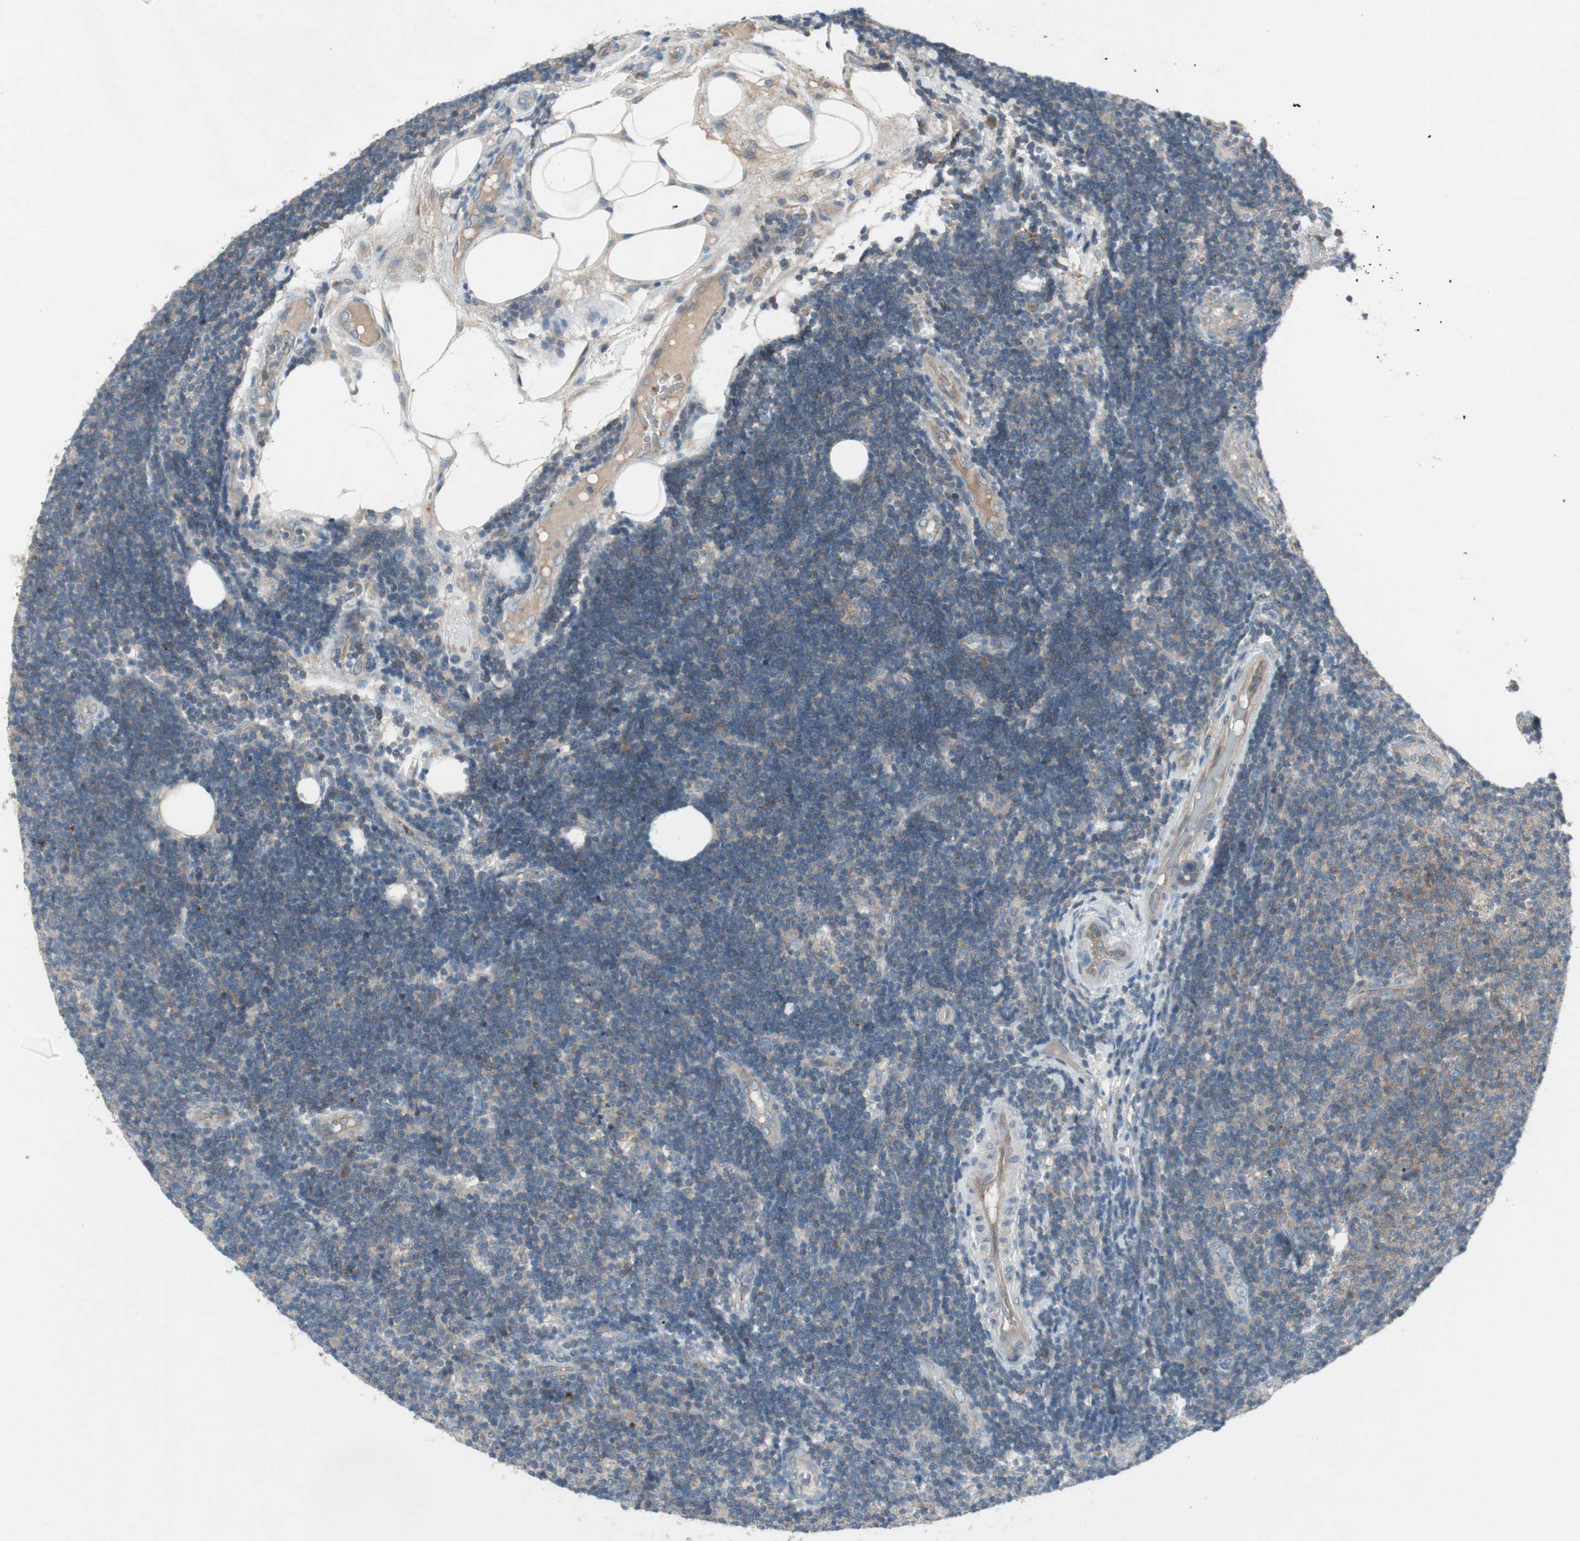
{"staining": {"intensity": "weak", "quantity": "25%-75%", "location": "cytoplasmic/membranous"}, "tissue": "lymphoma", "cell_type": "Tumor cells", "image_type": "cancer", "snomed": [{"axis": "morphology", "description": "Malignant lymphoma, non-Hodgkin's type, Low grade"}, {"axis": "topography", "description": "Lymph node"}], "caption": "Weak cytoplasmic/membranous expression is appreciated in approximately 25%-75% of tumor cells in low-grade malignant lymphoma, non-Hodgkin's type. Immunohistochemistry stains the protein in brown and the nuclei are stained blue.", "gene": "PANK2", "patient": {"sex": "male", "age": 83}}